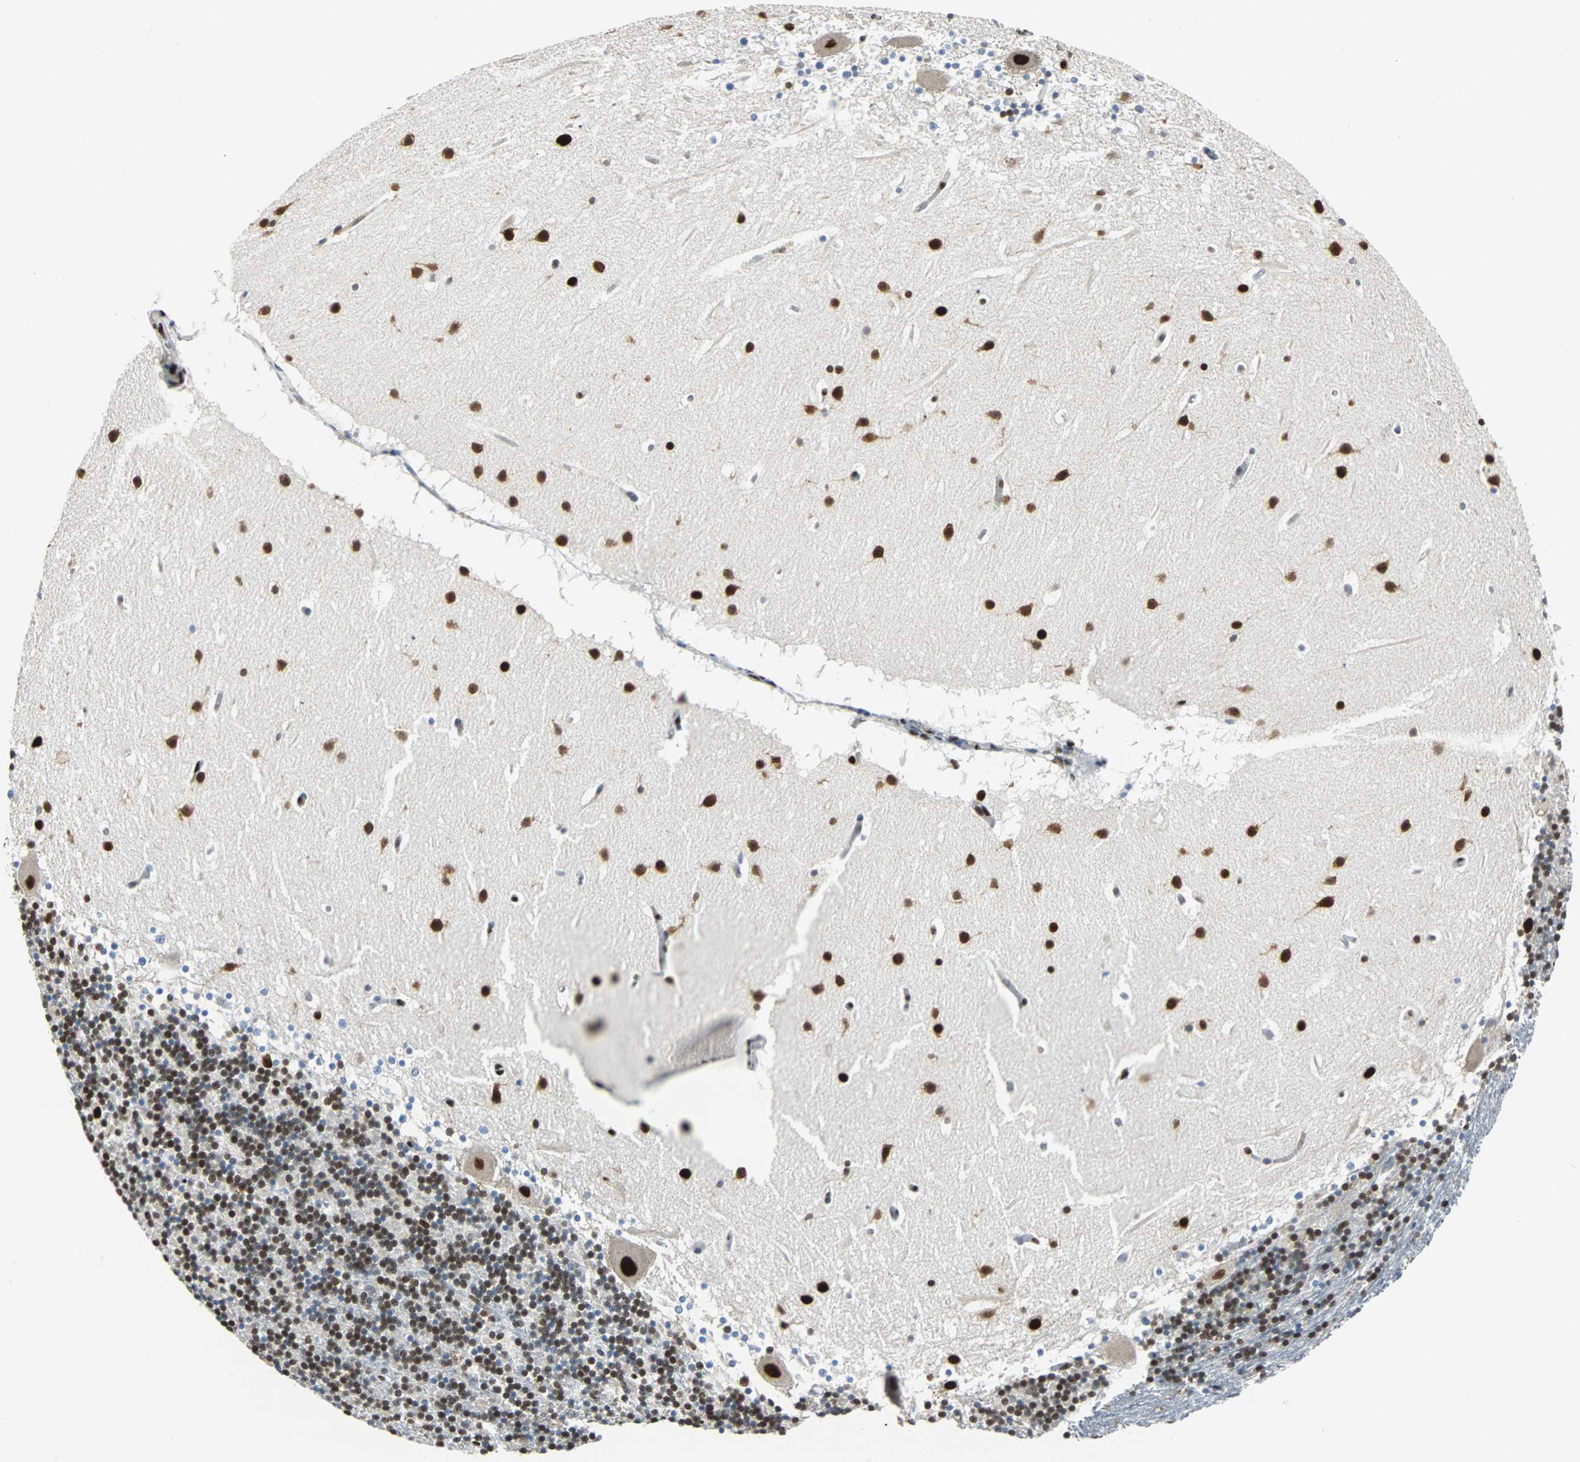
{"staining": {"intensity": "strong", "quantity": ">75%", "location": "nuclear"}, "tissue": "cerebellum", "cell_type": "Cells in granular layer", "image_type": "normal", "snomed": [{"axis": "morphology", "description": "Normal tissue, NOS"}, {"axis": "topography", "description": "Cerebellum"}], "caption": "DAB immunohistochemical staining of benign cerebellum shows strong nuclear protein staining in approximately >75% of cells in granular layer. Immunohistochemistry stains the protein of interest in brown and the nuclei are stained blue.", "gene": "XRCC4", "patient": {"sex": "male", "age": 45}}